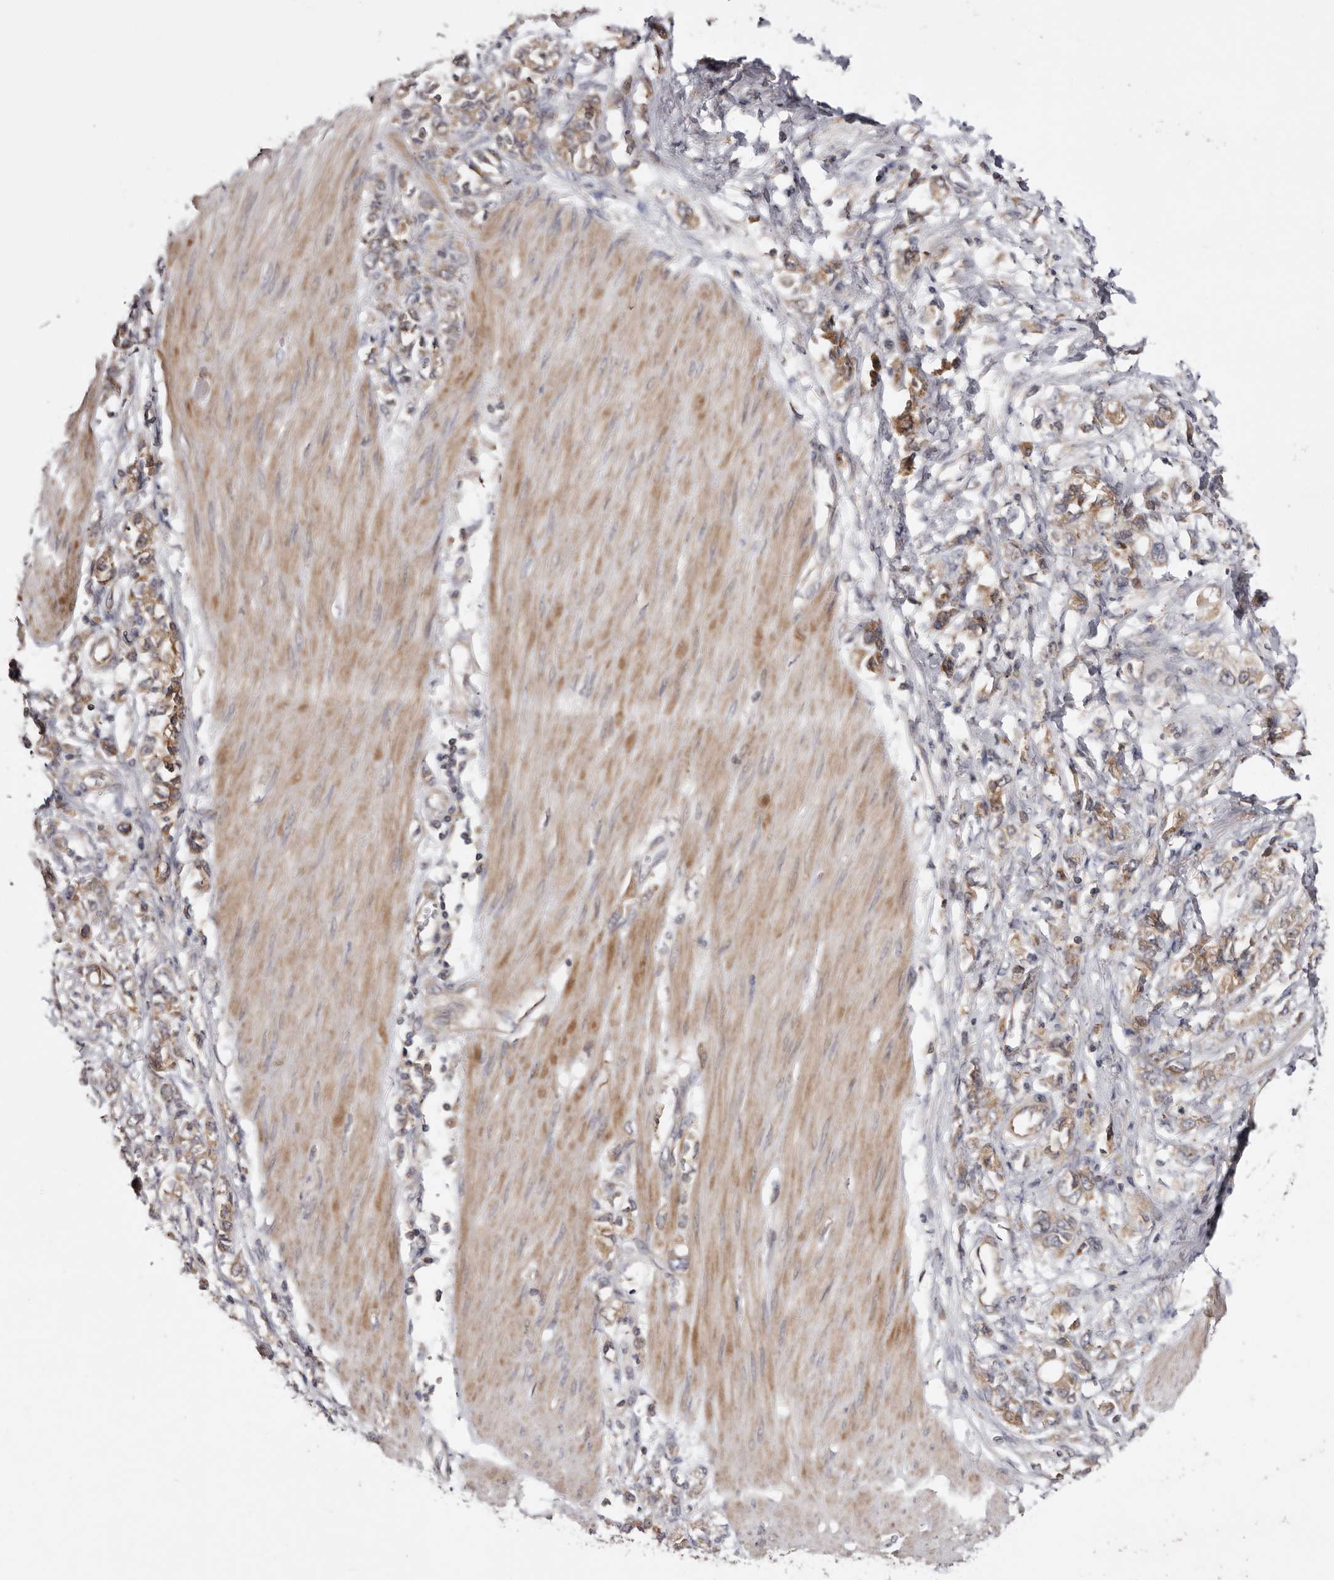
{"staining": {"intensity": "moderate", "quantity": ">75%", "location": "cytoplasmic/membranous"}, "tissue": "stomach cancer", "cell_type": "Tumor cells", "image_type": "cancer", "snomed": [{"axis": "morphology", "description": "Adenocarcinoma, NOS"}, {"axis": "topography", "description": "Stomach"}], "caption": "This is an image of immunohistochemistry staining of stomach adenocarcinoma, which shows moderate expression in the cytoplasmic/membranous of tumor cells.", "gene": "TMUB1", "patient": {"sex": "female", "age": 76}}